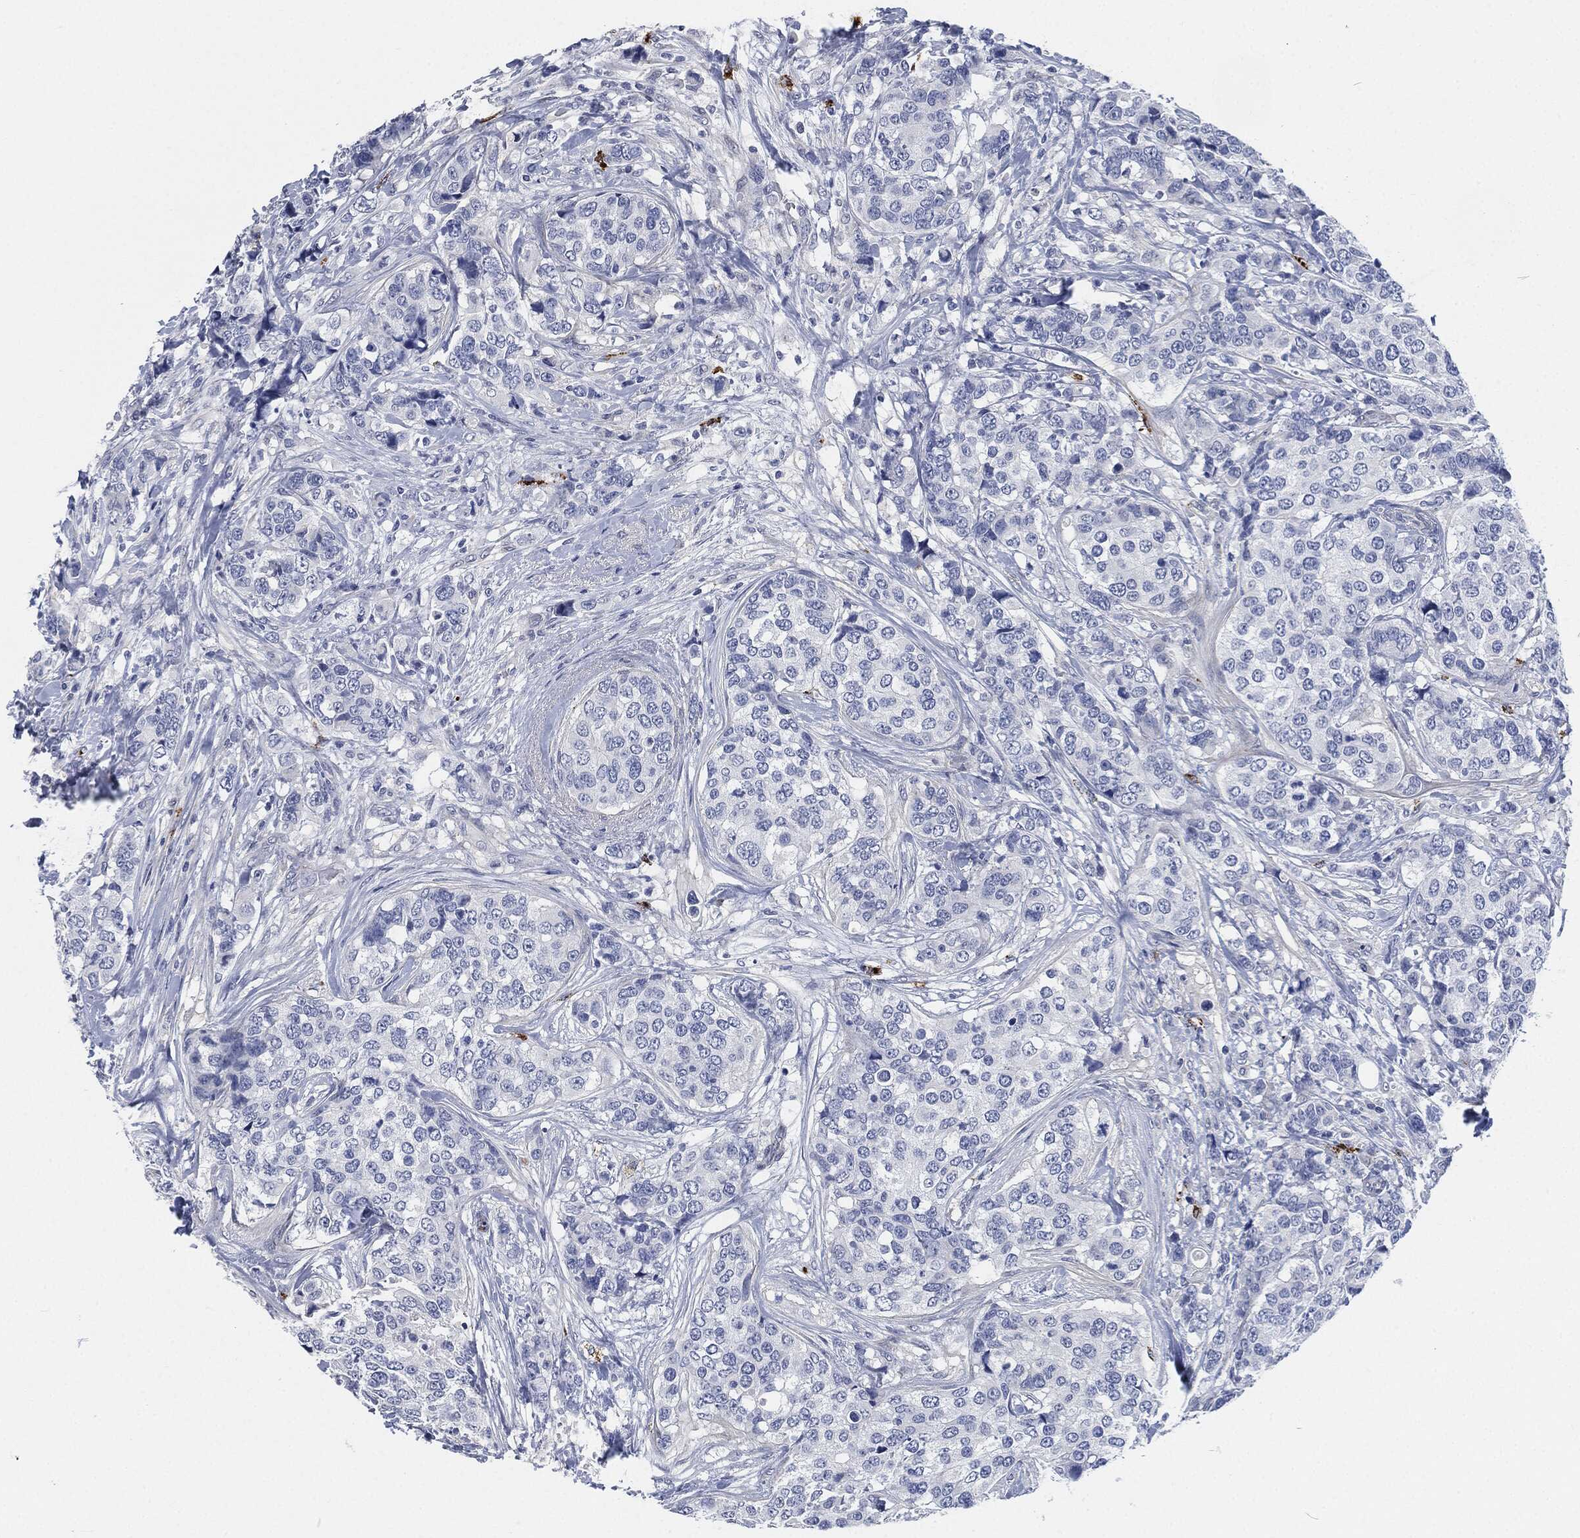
{"staining": {"intensity": "negative", "quantity": "none", "location": "none"}, "tissue": "breast cancer", "cell_type": "Tumor cells", "image_type": "cancer", "snomed": [{"axis": "morphology", "description": "Lobular carcinoma"}, {"axis": "topography", "description": "Breast"}], "caption": "The micrograph displays no significant expression in tumor cells of lobular carcinoma (breast).", "gene": "MPO", "patient": {"sex": "female", "age": 59}}